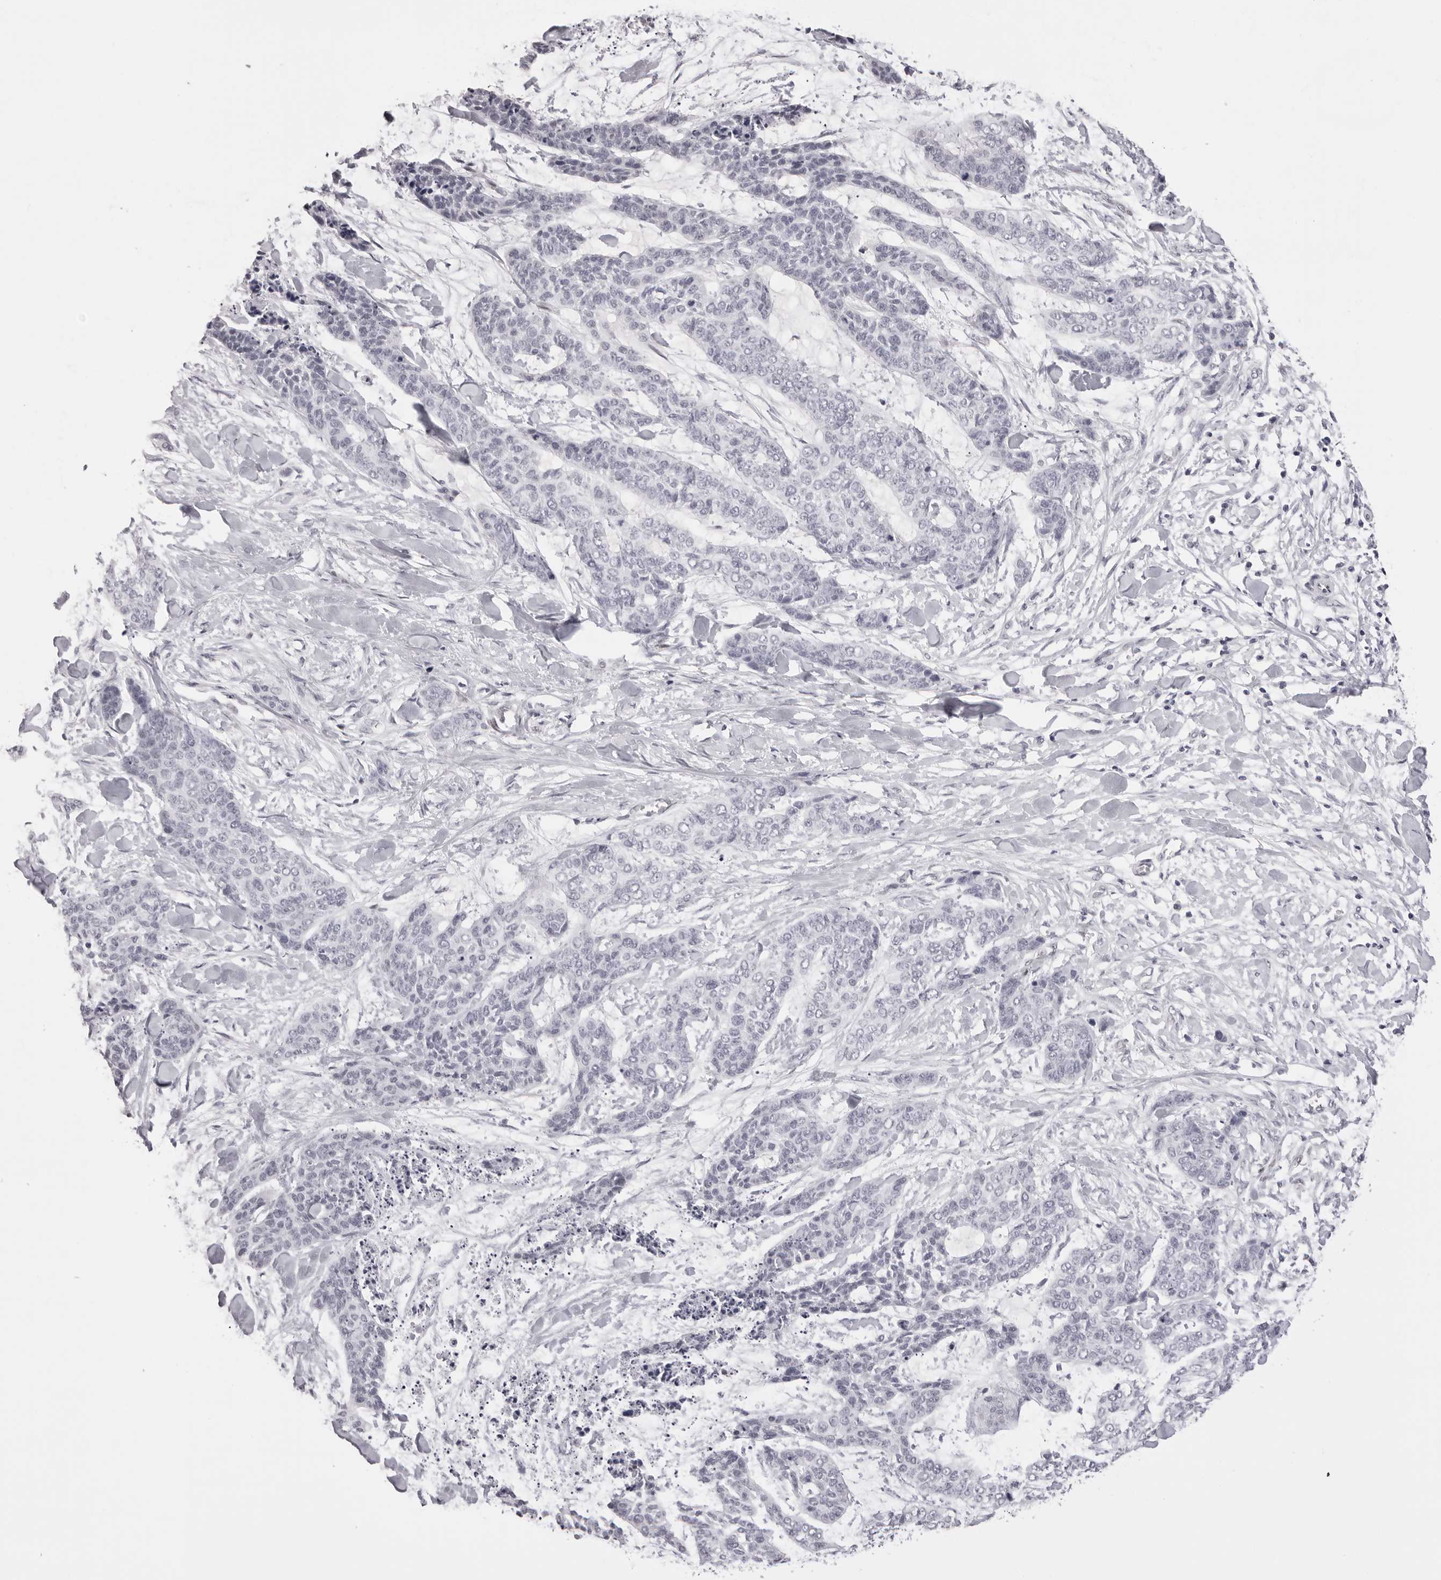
{"staining": {"intensity": "negative", "quantity": "none", "location": "none"}, "tissue": "skin cancer", "cell_type": "Tumor cells", "image_type": "cancer", "snomed": [{"axis": "morphology", "description": "Basal cell carcinoma"}, {"axis": "topography", "description": "Skin"}], "caption": "Skin basal cell carcinoma stained for a protein using IHC demonstrates no staining tumor cells.", "gene": "MAFK", "patient": {"sex": "female", "age": 64}}